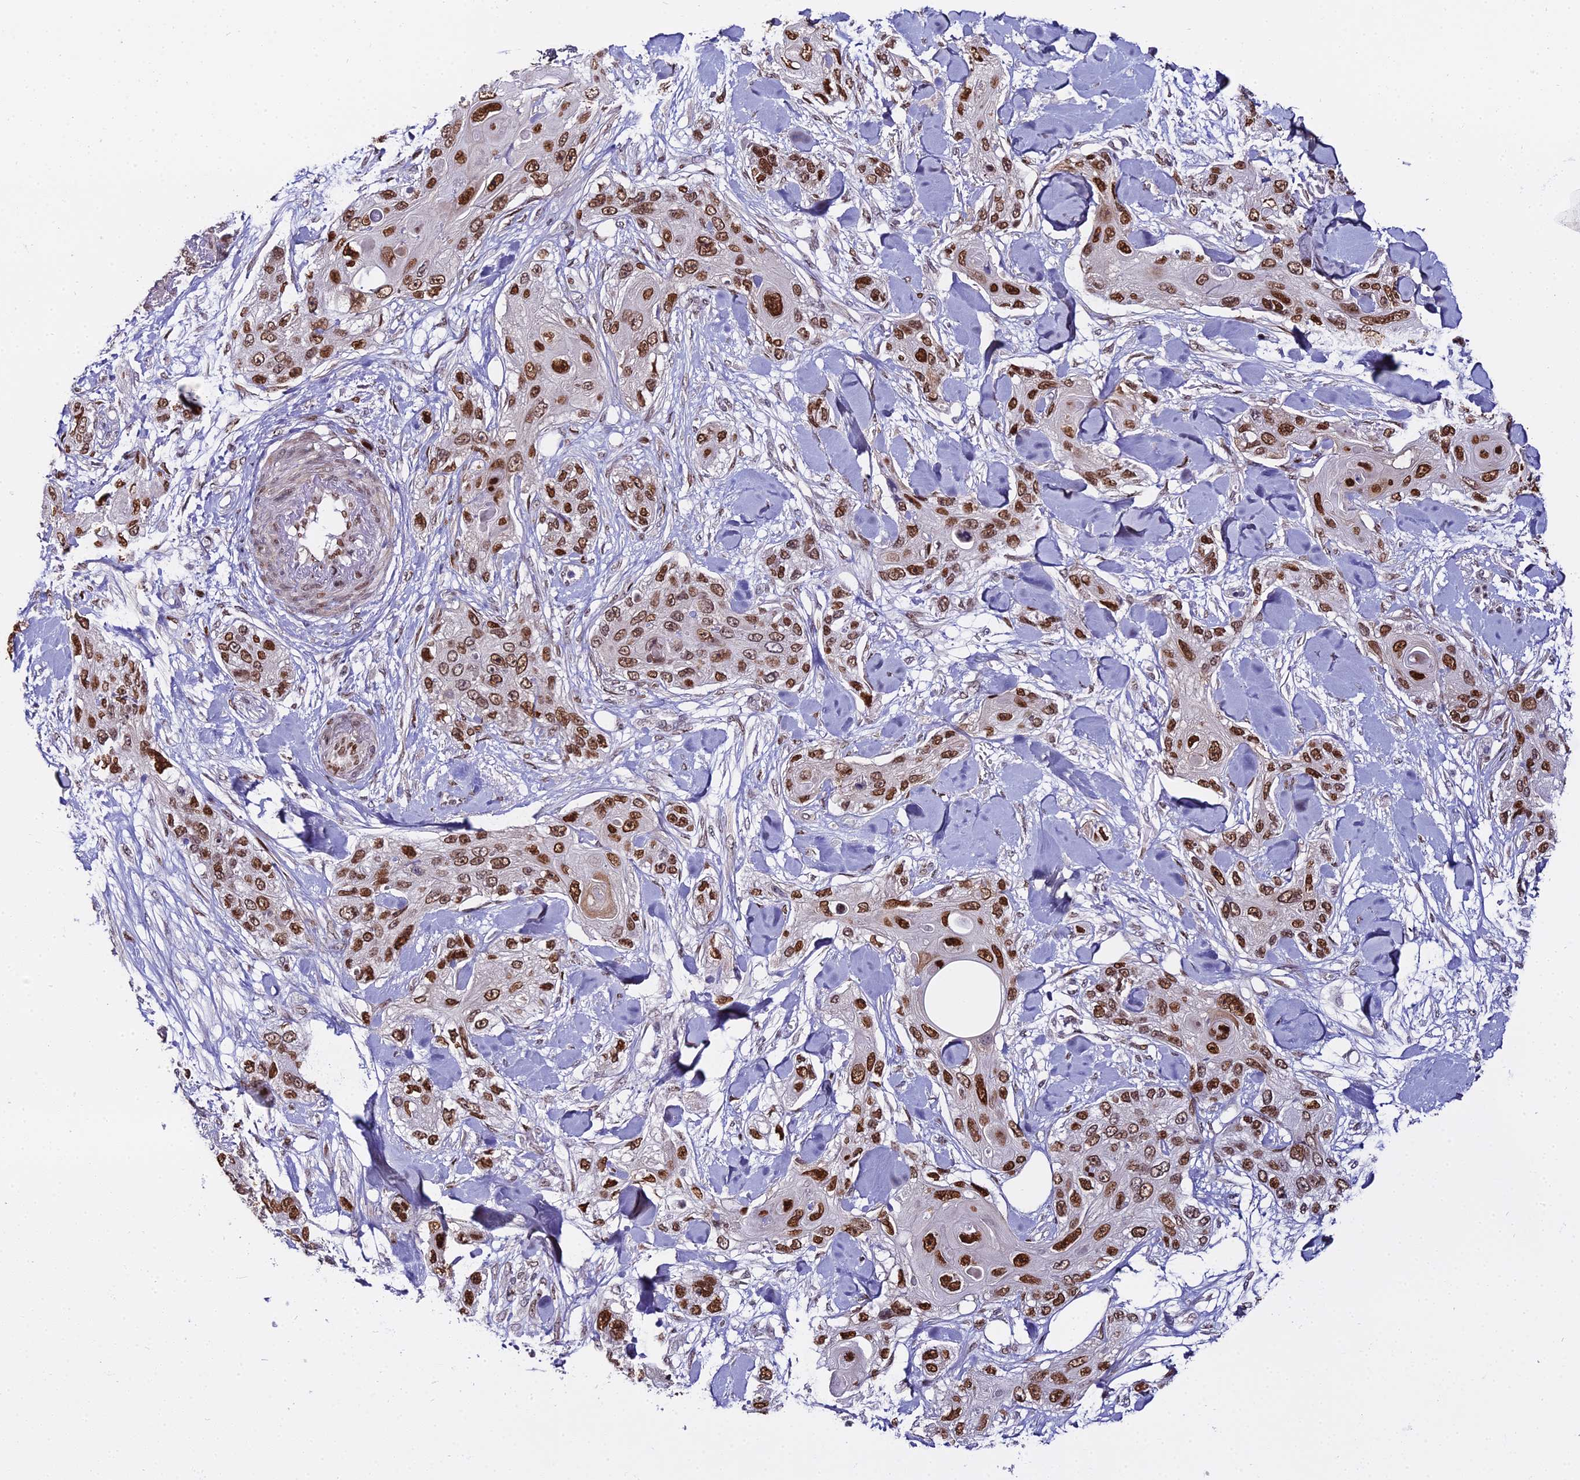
{"staining": {"intensity": "strong", "quantity": ">75%", "location": "nuclear"}, "tissue": "skin cancer", "cell_type": "Tumor cells", "image_type": "cancer", "snomed": [{"axis": "morphology", "description": "Normal tissue, NOS"}, {"axis": "morphology", "description": "Squamous cell carcinoma, NOS"}, {"axis": "topography", "description": "Skin"}], "caption": "Strong nuclear protein expression is identified in about >75% of tumor cells in squamous cell carcinoma (skin).", "gene": "ZNF707", "patient": {"sex": "male", "age": 72}}